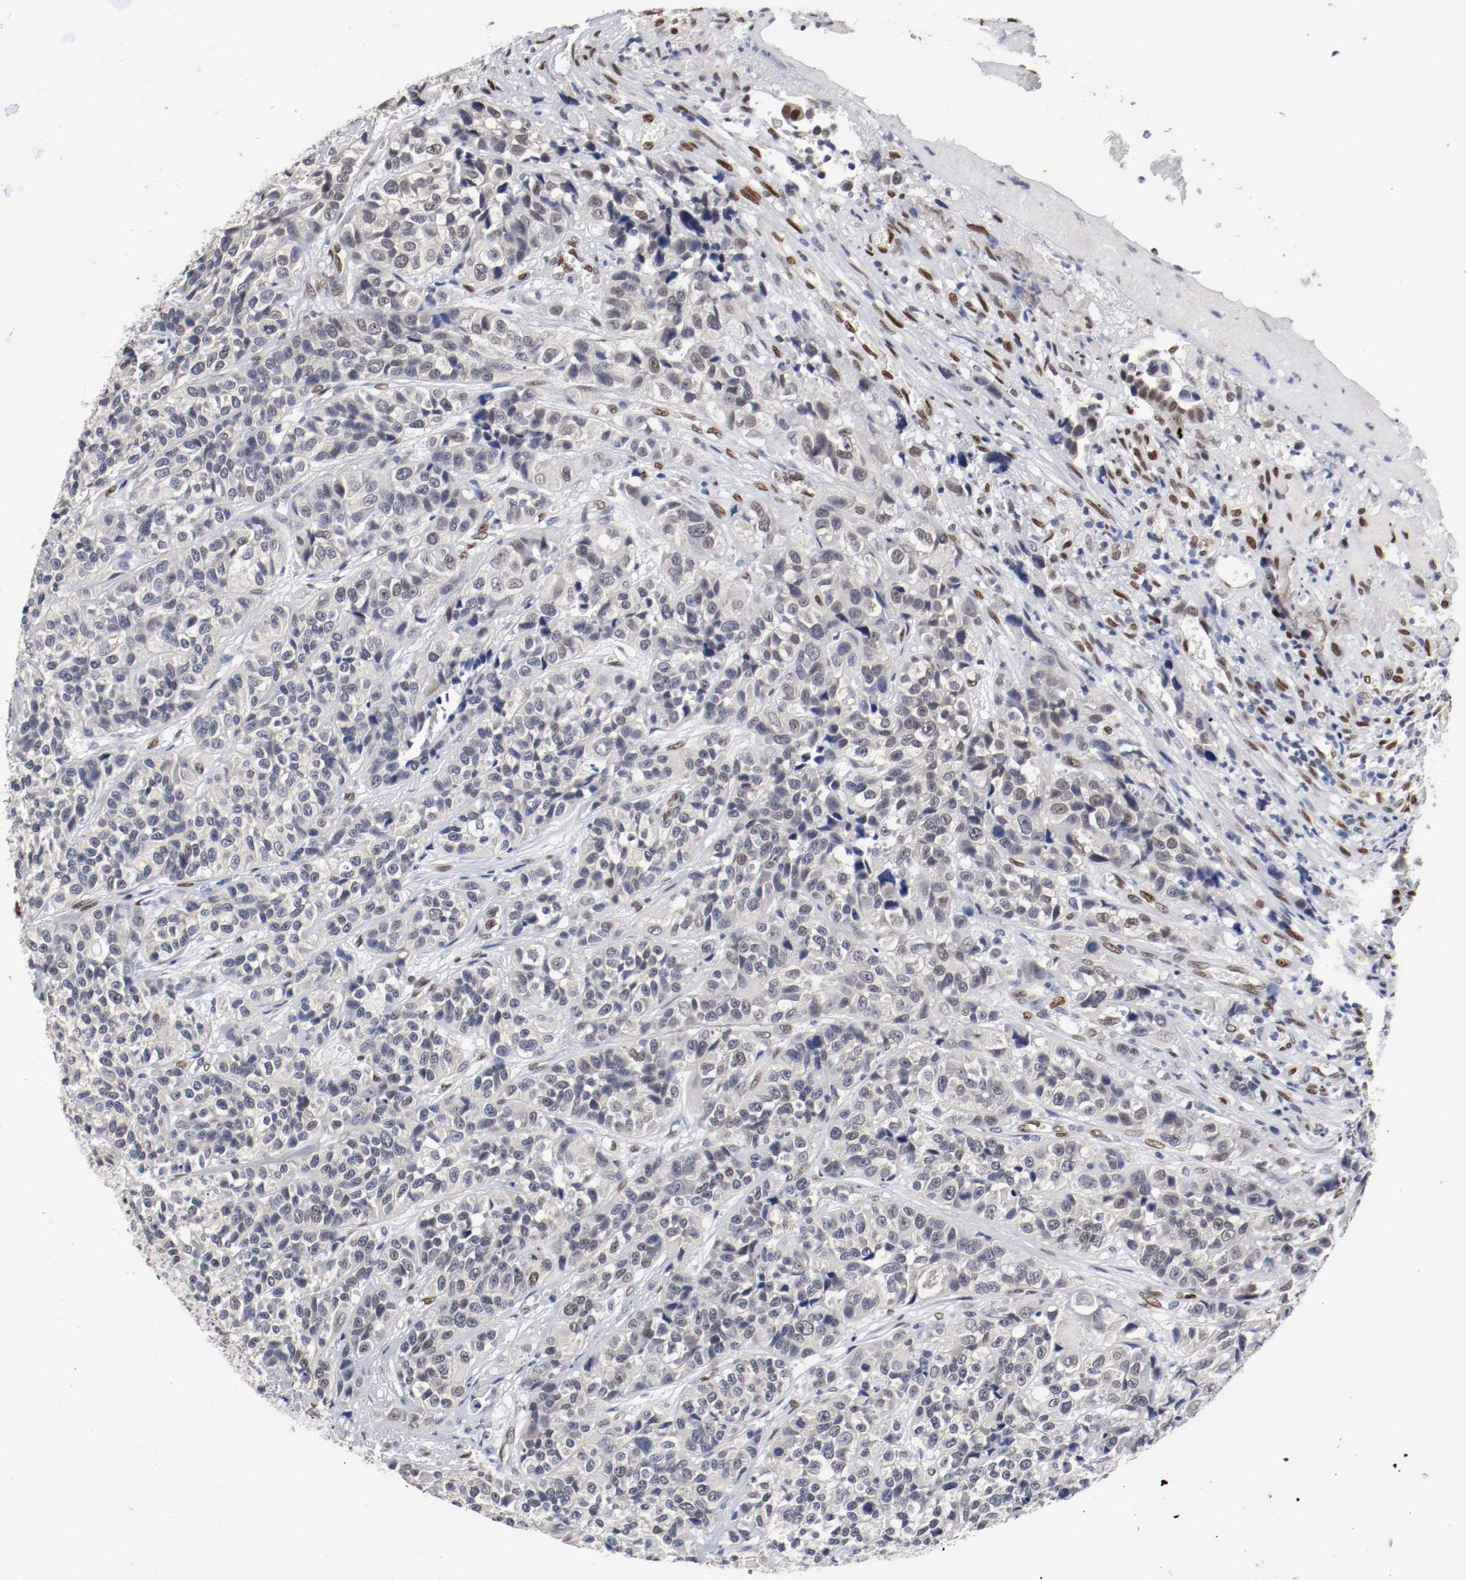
{"staining": {"intensity": "weak", "quantity": "<25%", "location": "nuclear"}, "tissue": "urothelial cancer", "cell_type": "Tumor cells", "image_type": "cancer", "snomed": [{"axis": "morphology", "description": "Urothelial carcinoma, High grade"}, {"axis": "topography", "description": "Urinary bladder"}], "caption": "Immunohistochemical staining of urothelial carcinoma (high-grade) demonstrates no significant expression in tumor cells.", "gene": "FOSL2", "patient": {"sex": "female", "age": 81}}